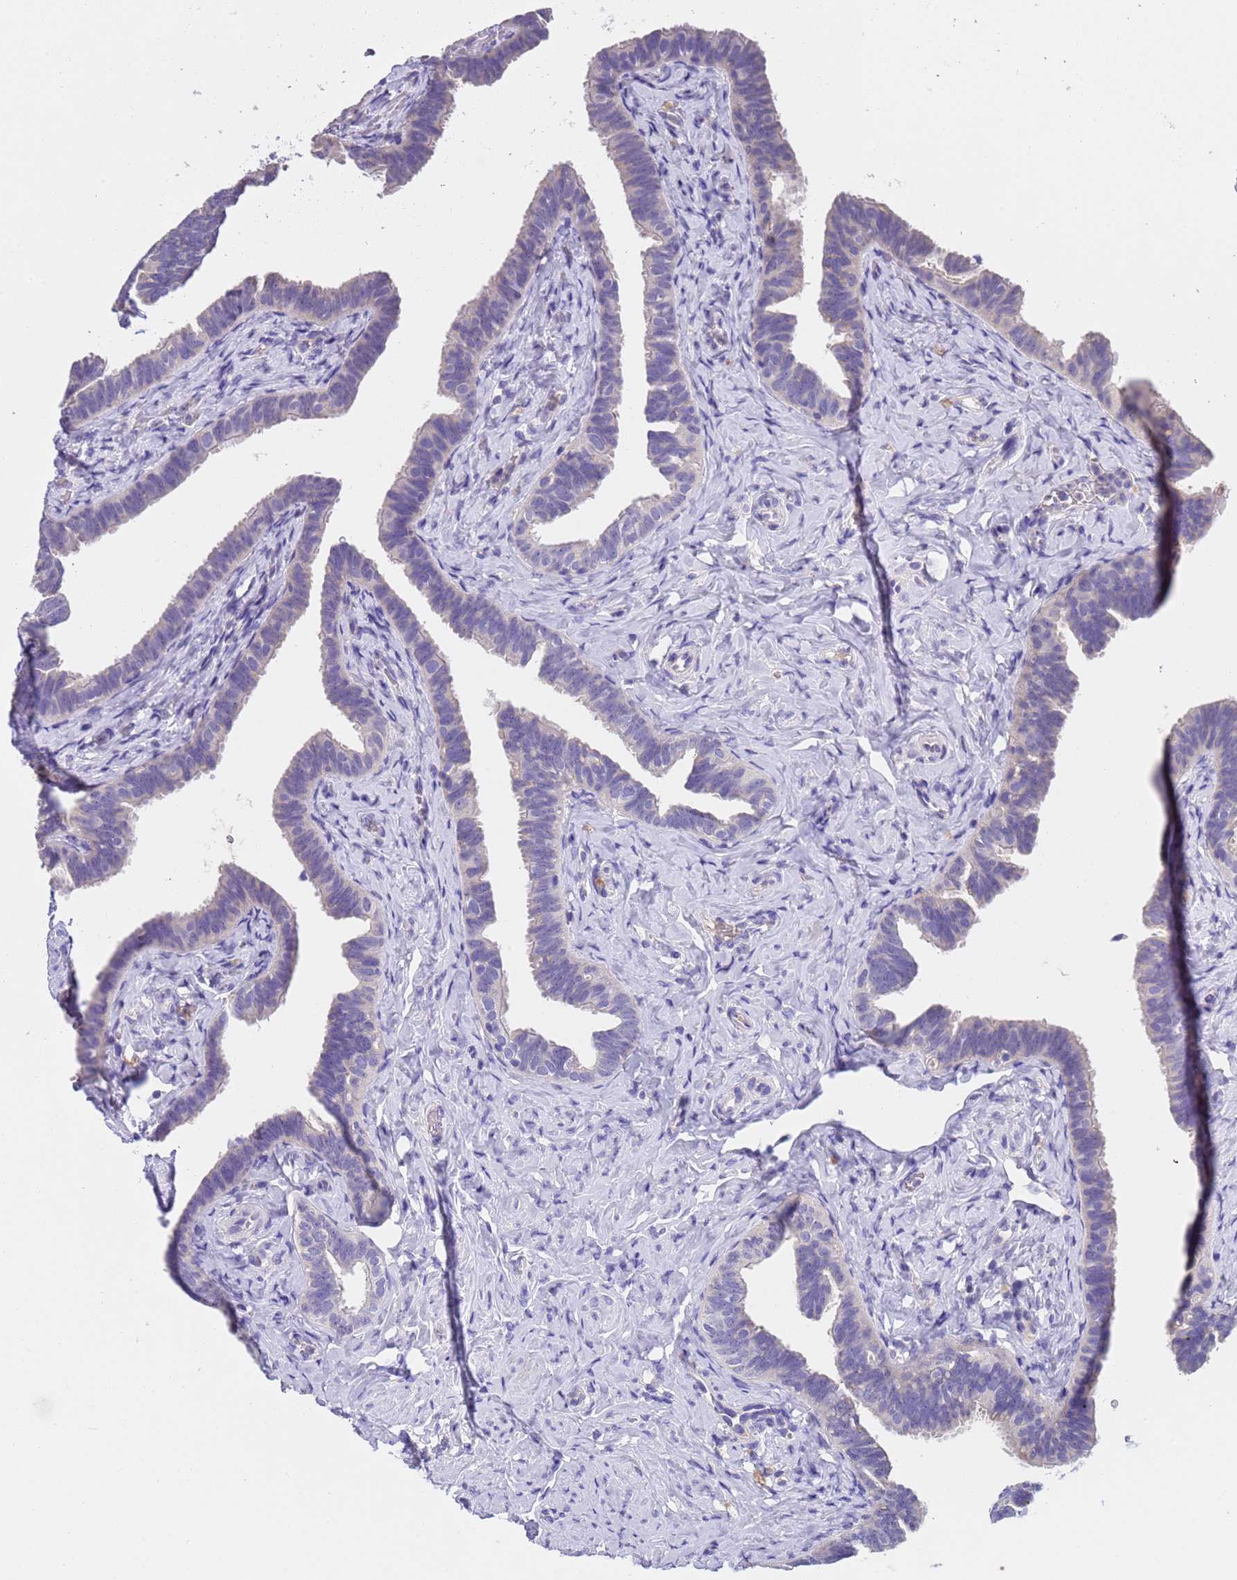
{"staining": {"intensity": "negative", "quantity": "none", "location": "none"}, "tissue": "fallopian tube", "cell_type": "Glandular cells", "image_type": "normal", "snomed": [{"axis": "morphology", "description": "Normal tissue, NOS"}, {"axis": "topography", "description": "Fallopian tube"}], "caption": "Image shows no significant protein positivity in glandular cells of unremarkable fallopian tube.", "gene": "SLC24A3", "patient": {"sex": "female", "age": 39}}